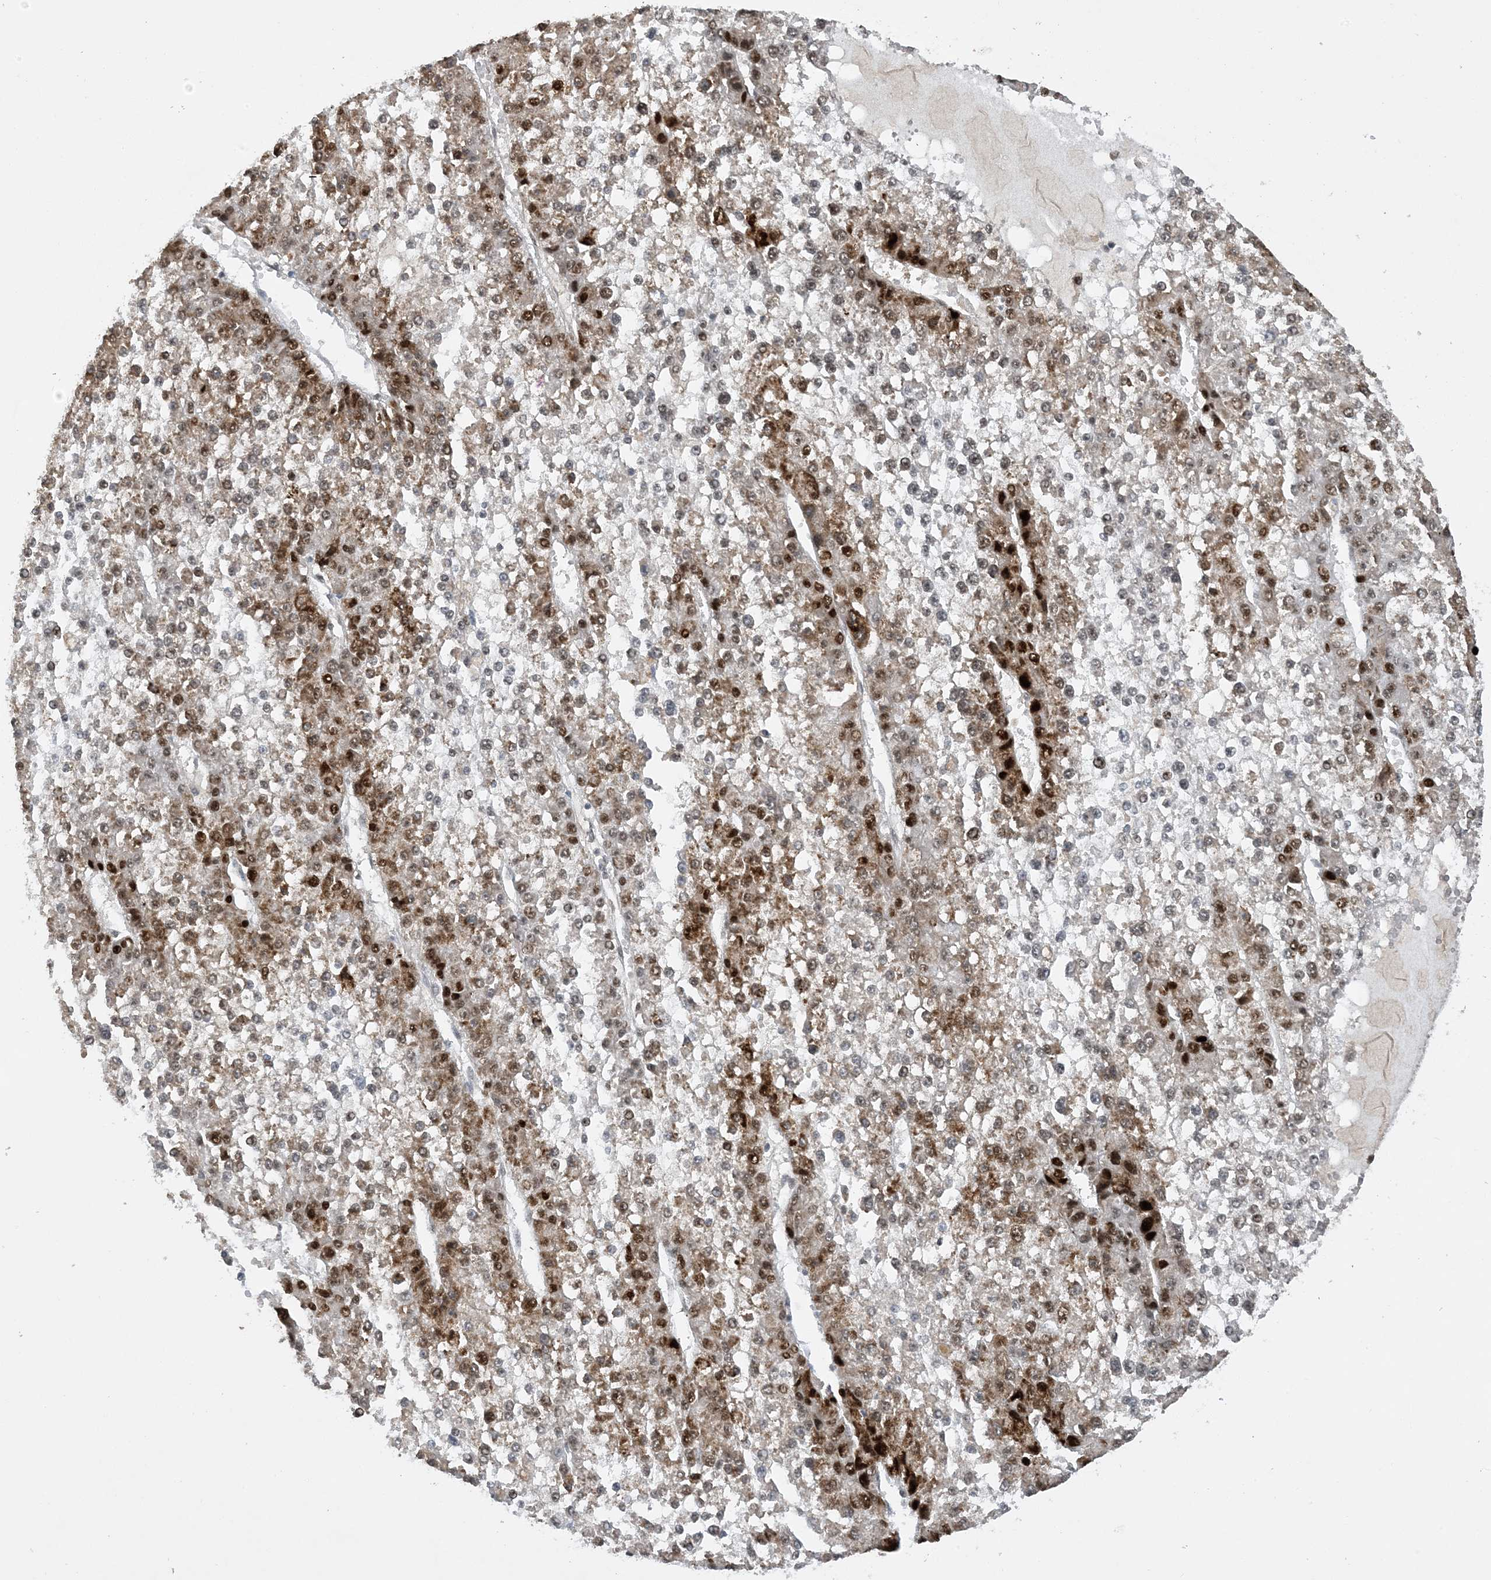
{"staining": {"intensity": "strong", "quantity": "25%-75%", "location": "cytoplasmic/membranous,nuclear"}, "tissue": "liver cancer", "cell_type": "Tumor cells", "image_type": "cancer", "snomed": [{"axis": "morphology", "description": "Carcinoma, Hepatocellular, NOS"}, {"axis": "topography", "description": "Liver"}], "caption": "Strong cytoplasmic/membranous and nuclear staining for a protein is present in about 25%-75% of tumor cells of liver cancer (hepatocellular carcinoma) using immunohistochemistry (IHC).", "gene": "ACYP2", "patient": {"sex": "female", "age": 73}}